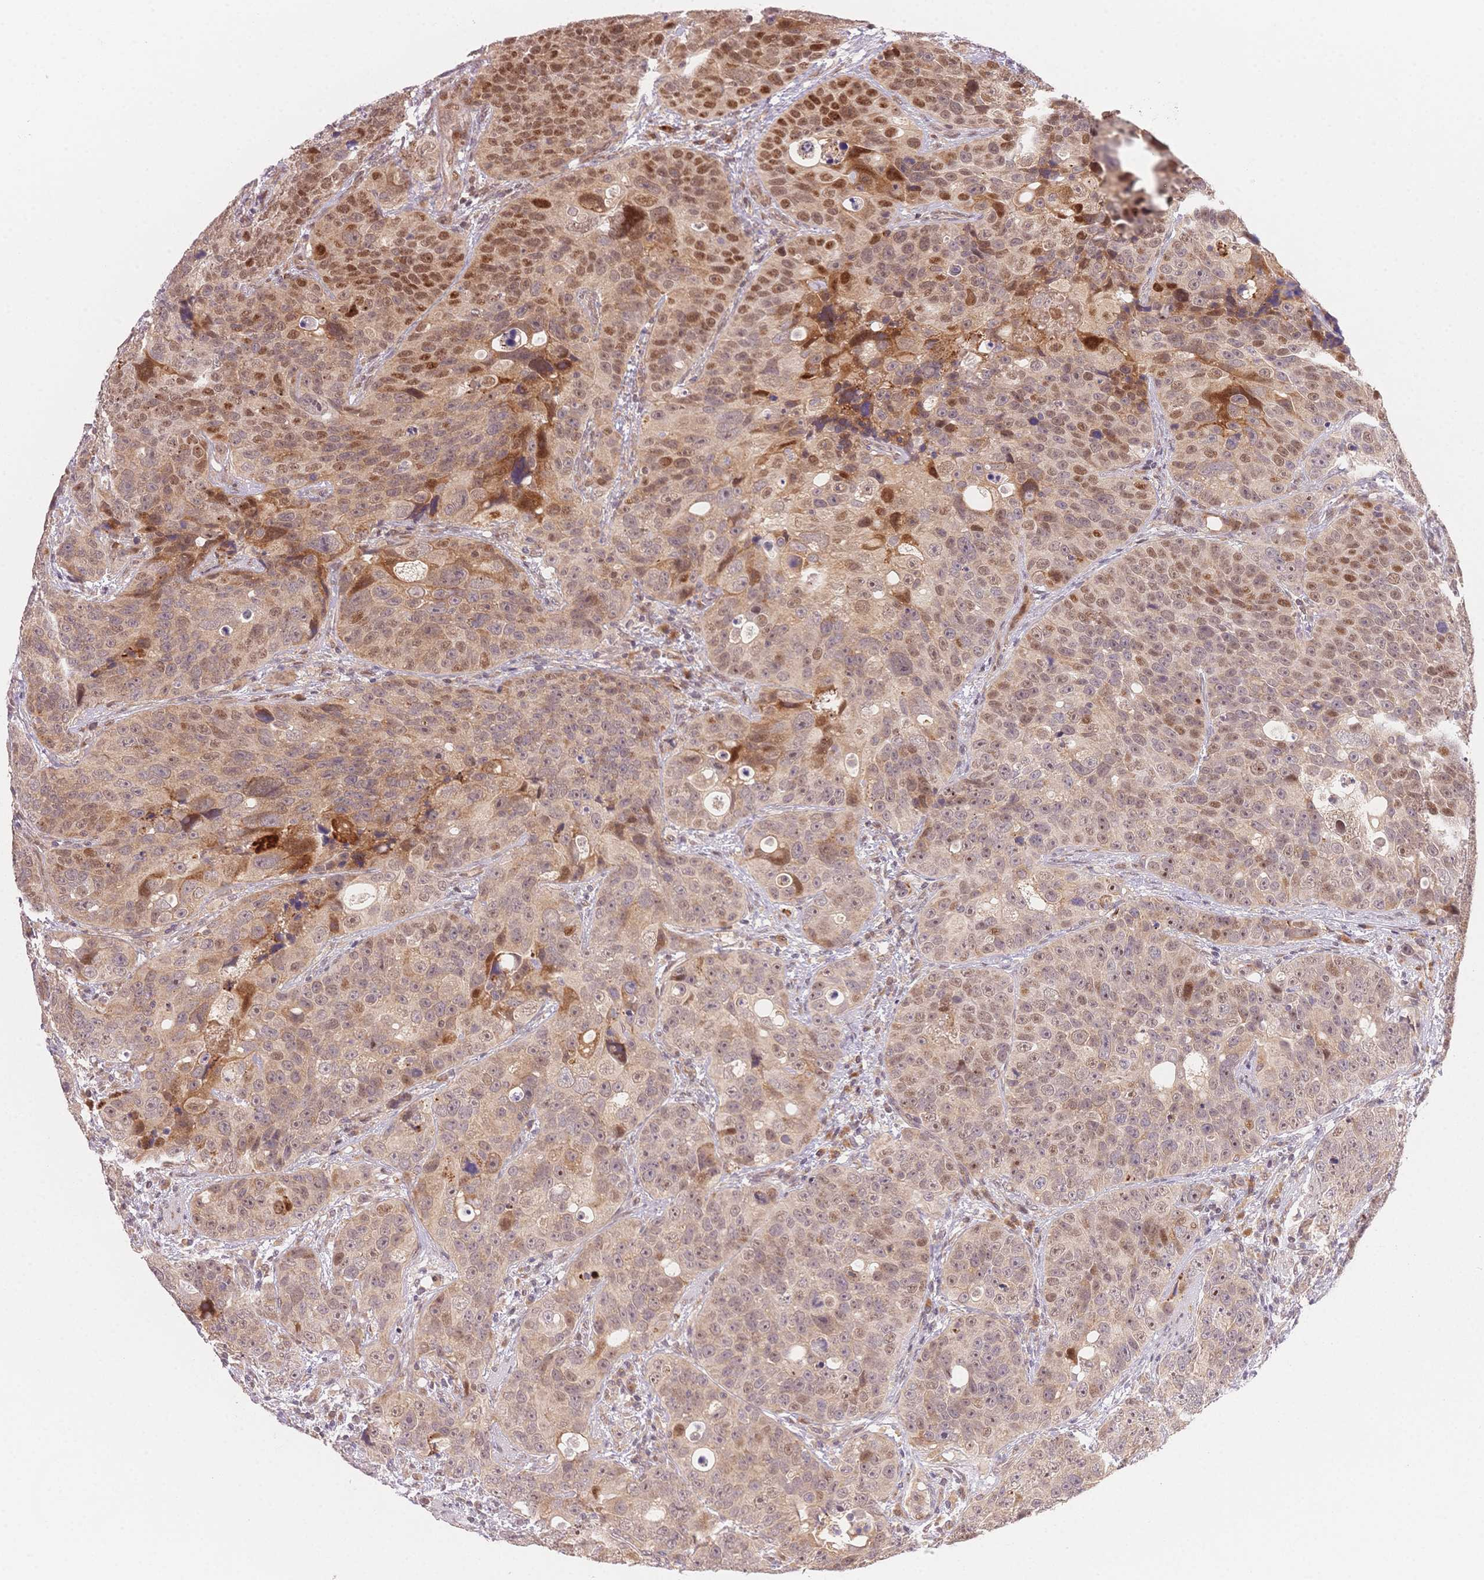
{"staining": {"intensity": "strong", "quantity": "25%-75%", "location": "nuclear"}, "tissue": "urothelial cancer", "cell_type": "Tumor cells", "image_type": "cancer", "snomed": [{"axis": "morphology", "description": "Urothelial carcinoma, NOS"}, {"axis": "topography", "description": "Urinary bladder"}], "caption": "A histopathology image of transitional cell carcinoma stained for a protein displays strong nuclear brown staining in tumor cells.", "gene": "STK39", "patient": {"sex": "male", "age": 52}}